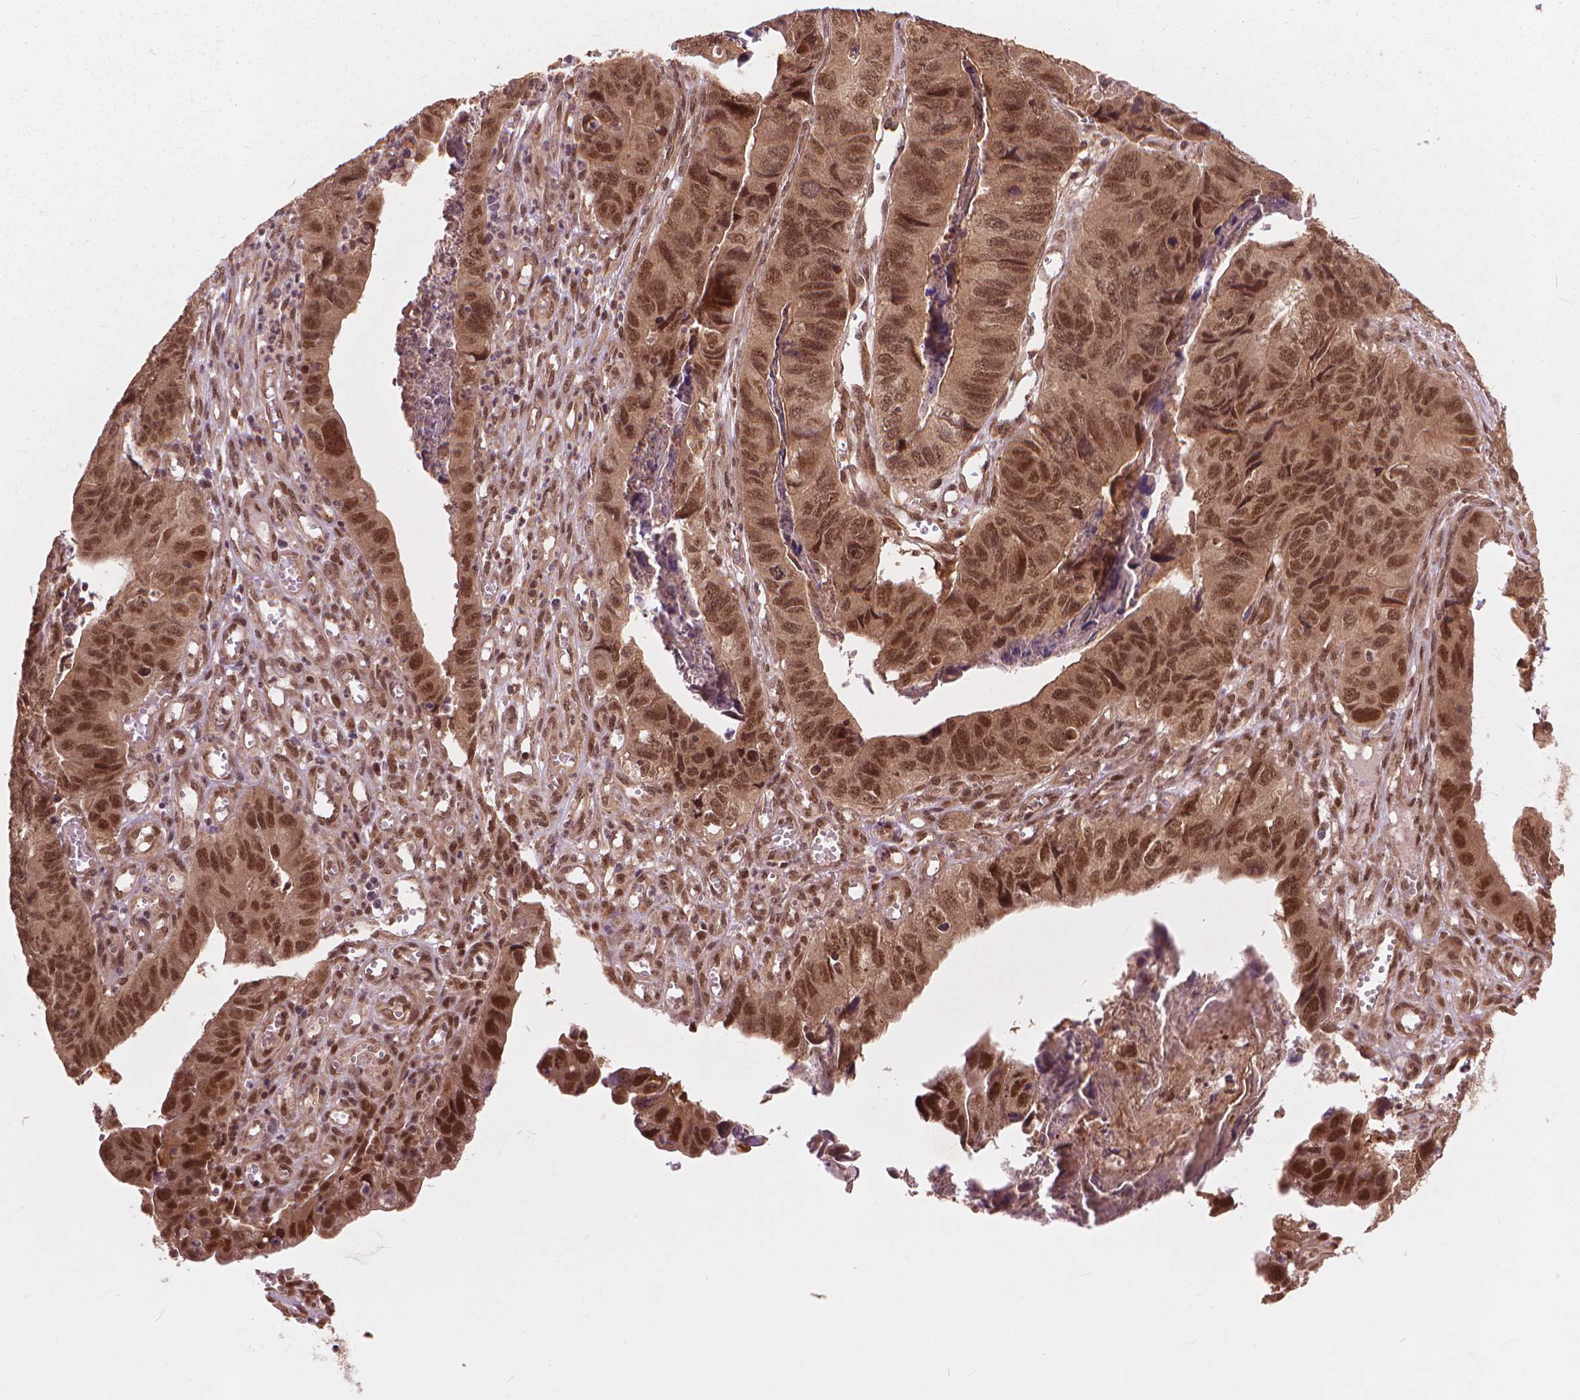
{"staining": {"intensity": "moderate", "quantity": ">75%", "location": "nuclear"}, "tissue": "stomach cancer", "cell_type": "Tumor cells", "image_type": "cancer", "snomed": [{"axis": "morphology", "description": "Adenocarcinoma, NOS"}, {"axis": "topography", "description": "Stomach, lower"}], "caption": "About >75% of tumor cells in stomach cancer display moderate nuclear protein staining as visualized by brown immunohistochemical staining.", "gene": "SSU72", "patient": {"sex": "male", "age": 77}}